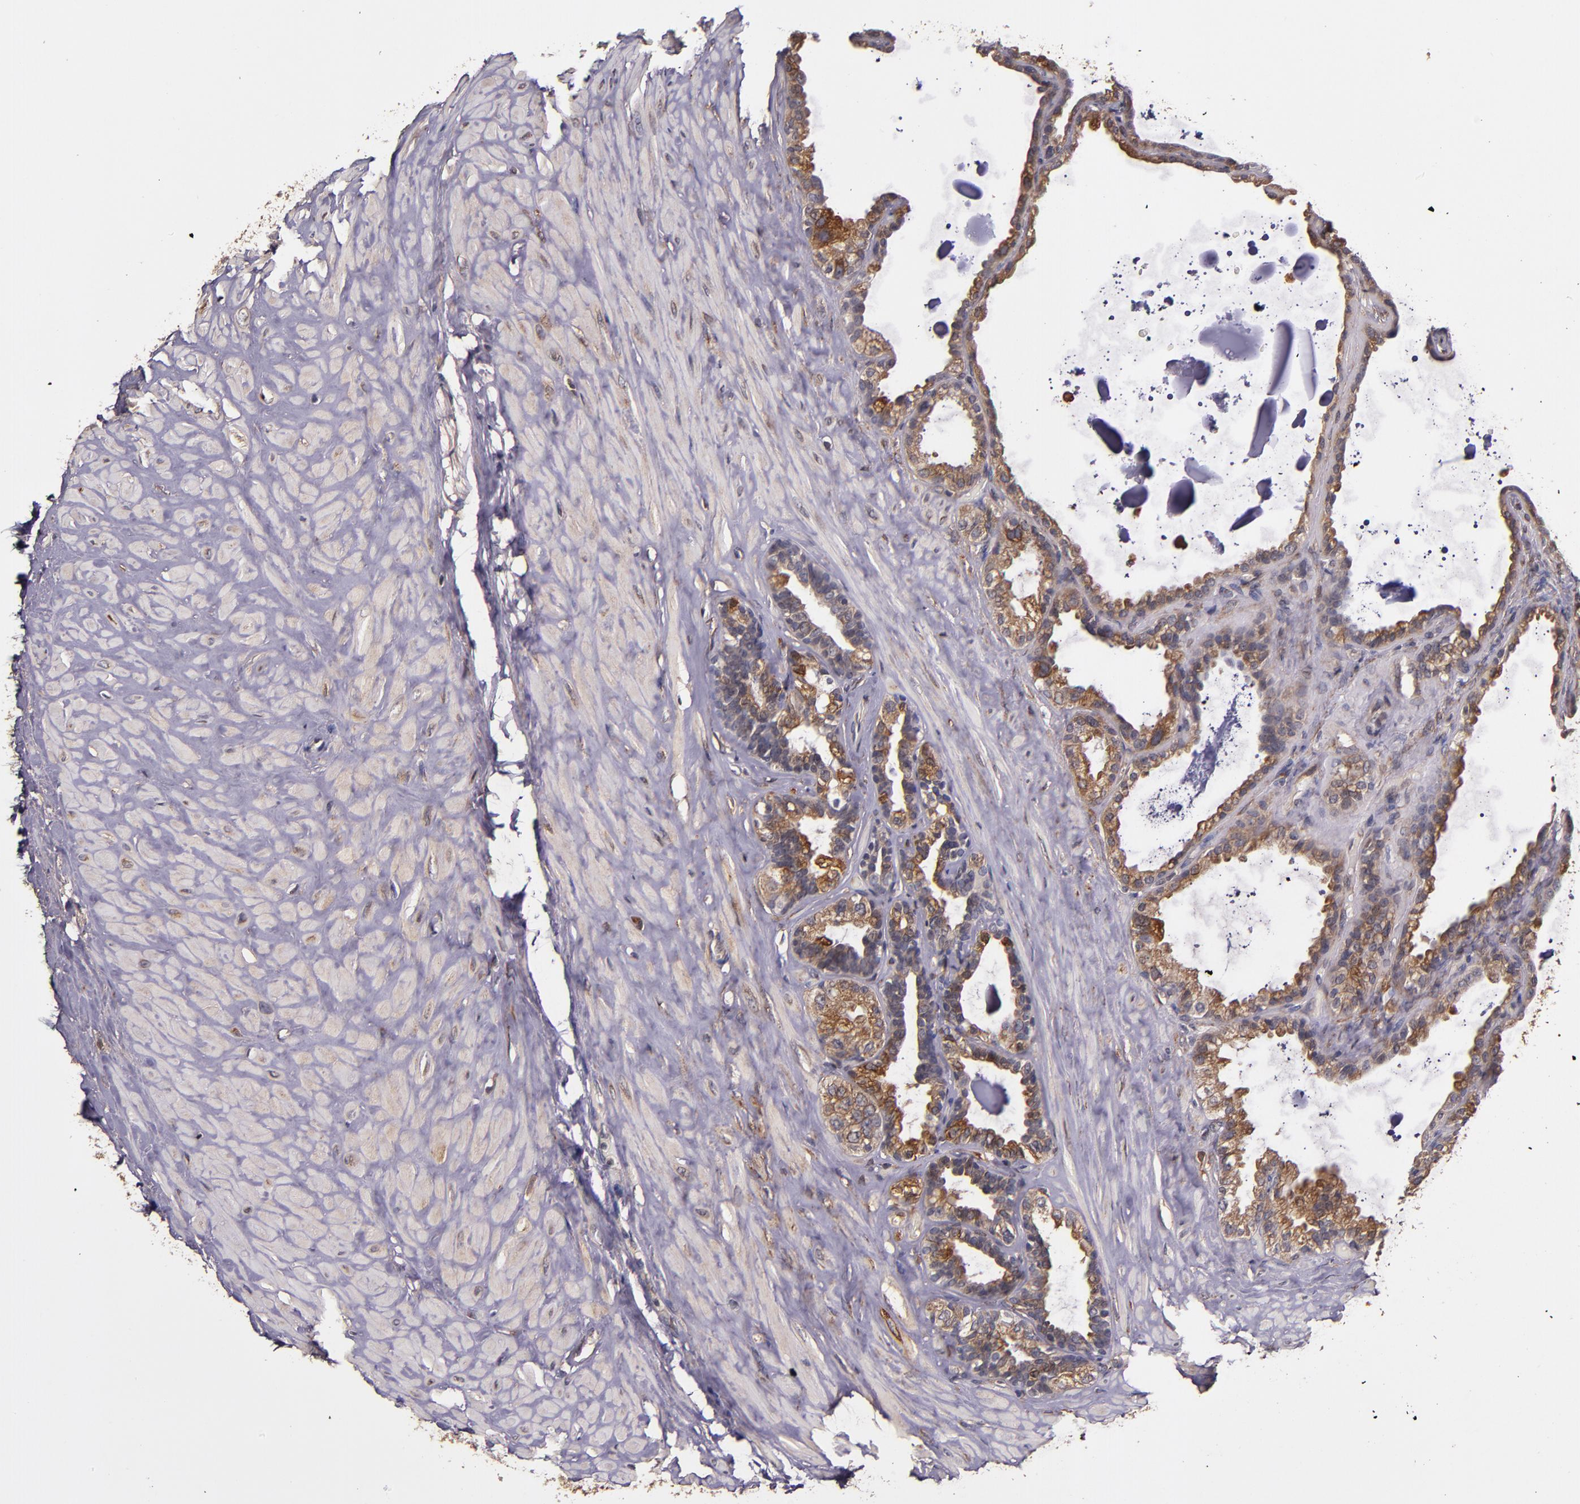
{"staining": {"intensity": "moderate", "quantity": ">75%", "location": "cytoplasmic/membranous"}, "tissue": "seminal vesicle", "cell_type": "Glandular cells", "image_type": "normal", "snomed": [{"axis": "morphology", "description": "Normal tissue, NOS"}, {"axis": "morphology", "description": "Inflammation, NOS"}, {"axis": "topography", "description": "Urinary bladder"}, {"axis": "topography", "description": "Prostate"}, {"axis": "topography", "description": "Seminal veicle"}], "caption": "DAB (3,3'-diaminobenzidine) immunohistochemical staining of normal seminal vesicle shows moderate cytoplasmic/membranous protein positivity in about >75% of glandular cells. The protein is shown in brown color, while the nuclei are stained blue.", "gene": "PRAF2", "patient": {"sex": "male", "age": 82}}